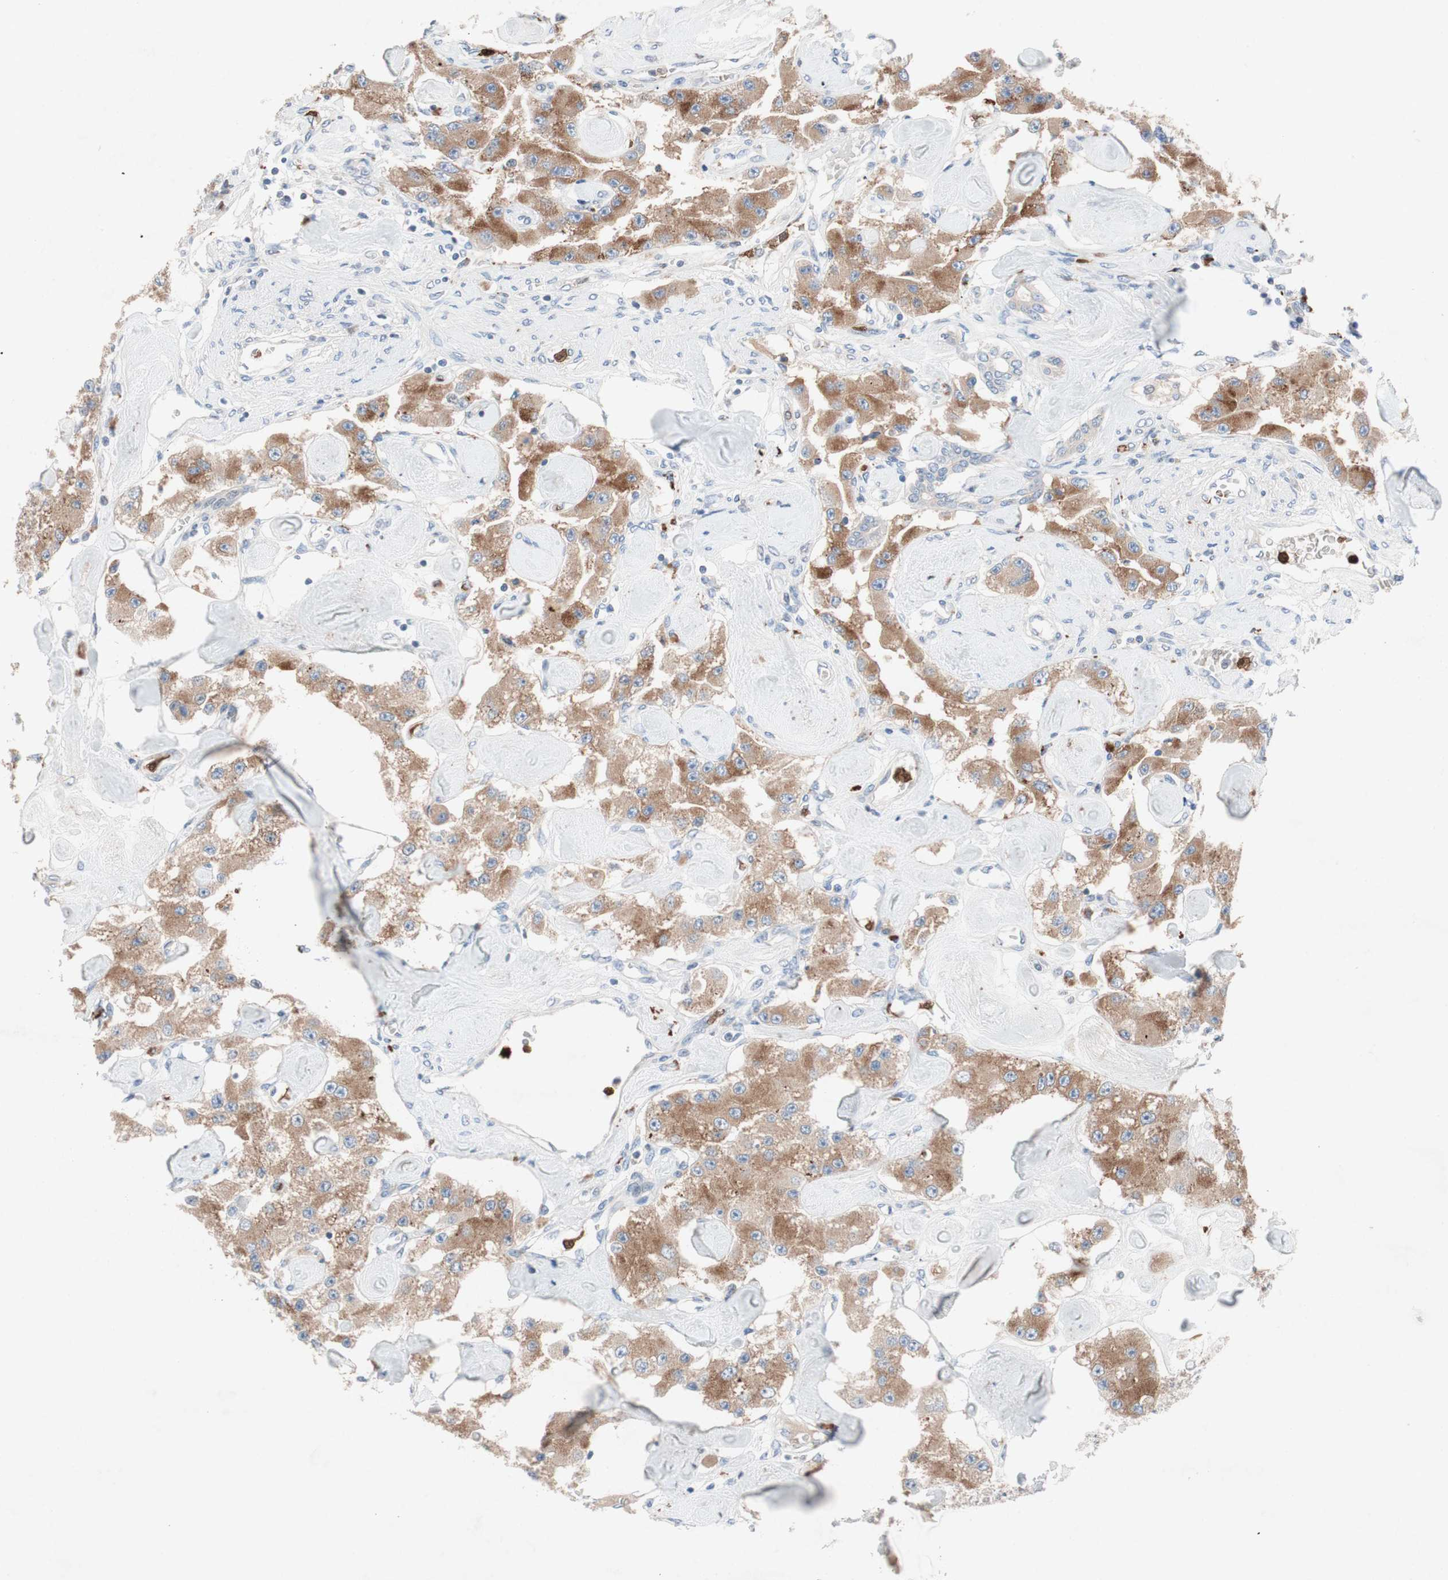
{"staining": {"intensity": "moderate", "quantity": ">75%", "location": "cytoplasmic/membranous"}, "tissue": "carcinoid", "cell_type": "Tumor cells", "image_type": "cancer", "snomed": [{"axis": "morphology", "description": "Carcinoid, malignant, NOS"}, {"axis": "topography", "description": "Pancreas"}], "caption": "A high-resolution histopathology image shows immunohistochemistry staining of carcinoid, which shows moderate cytoplasmic/membranous positivity in approximately >75% of tumor cells. (DAB (3,3'-diaminobenzidine) = brown stain, brightfield microscopy at high magnification).", "gene": "CLEC4D", "patient": {"sex": "male", "age": 41}}